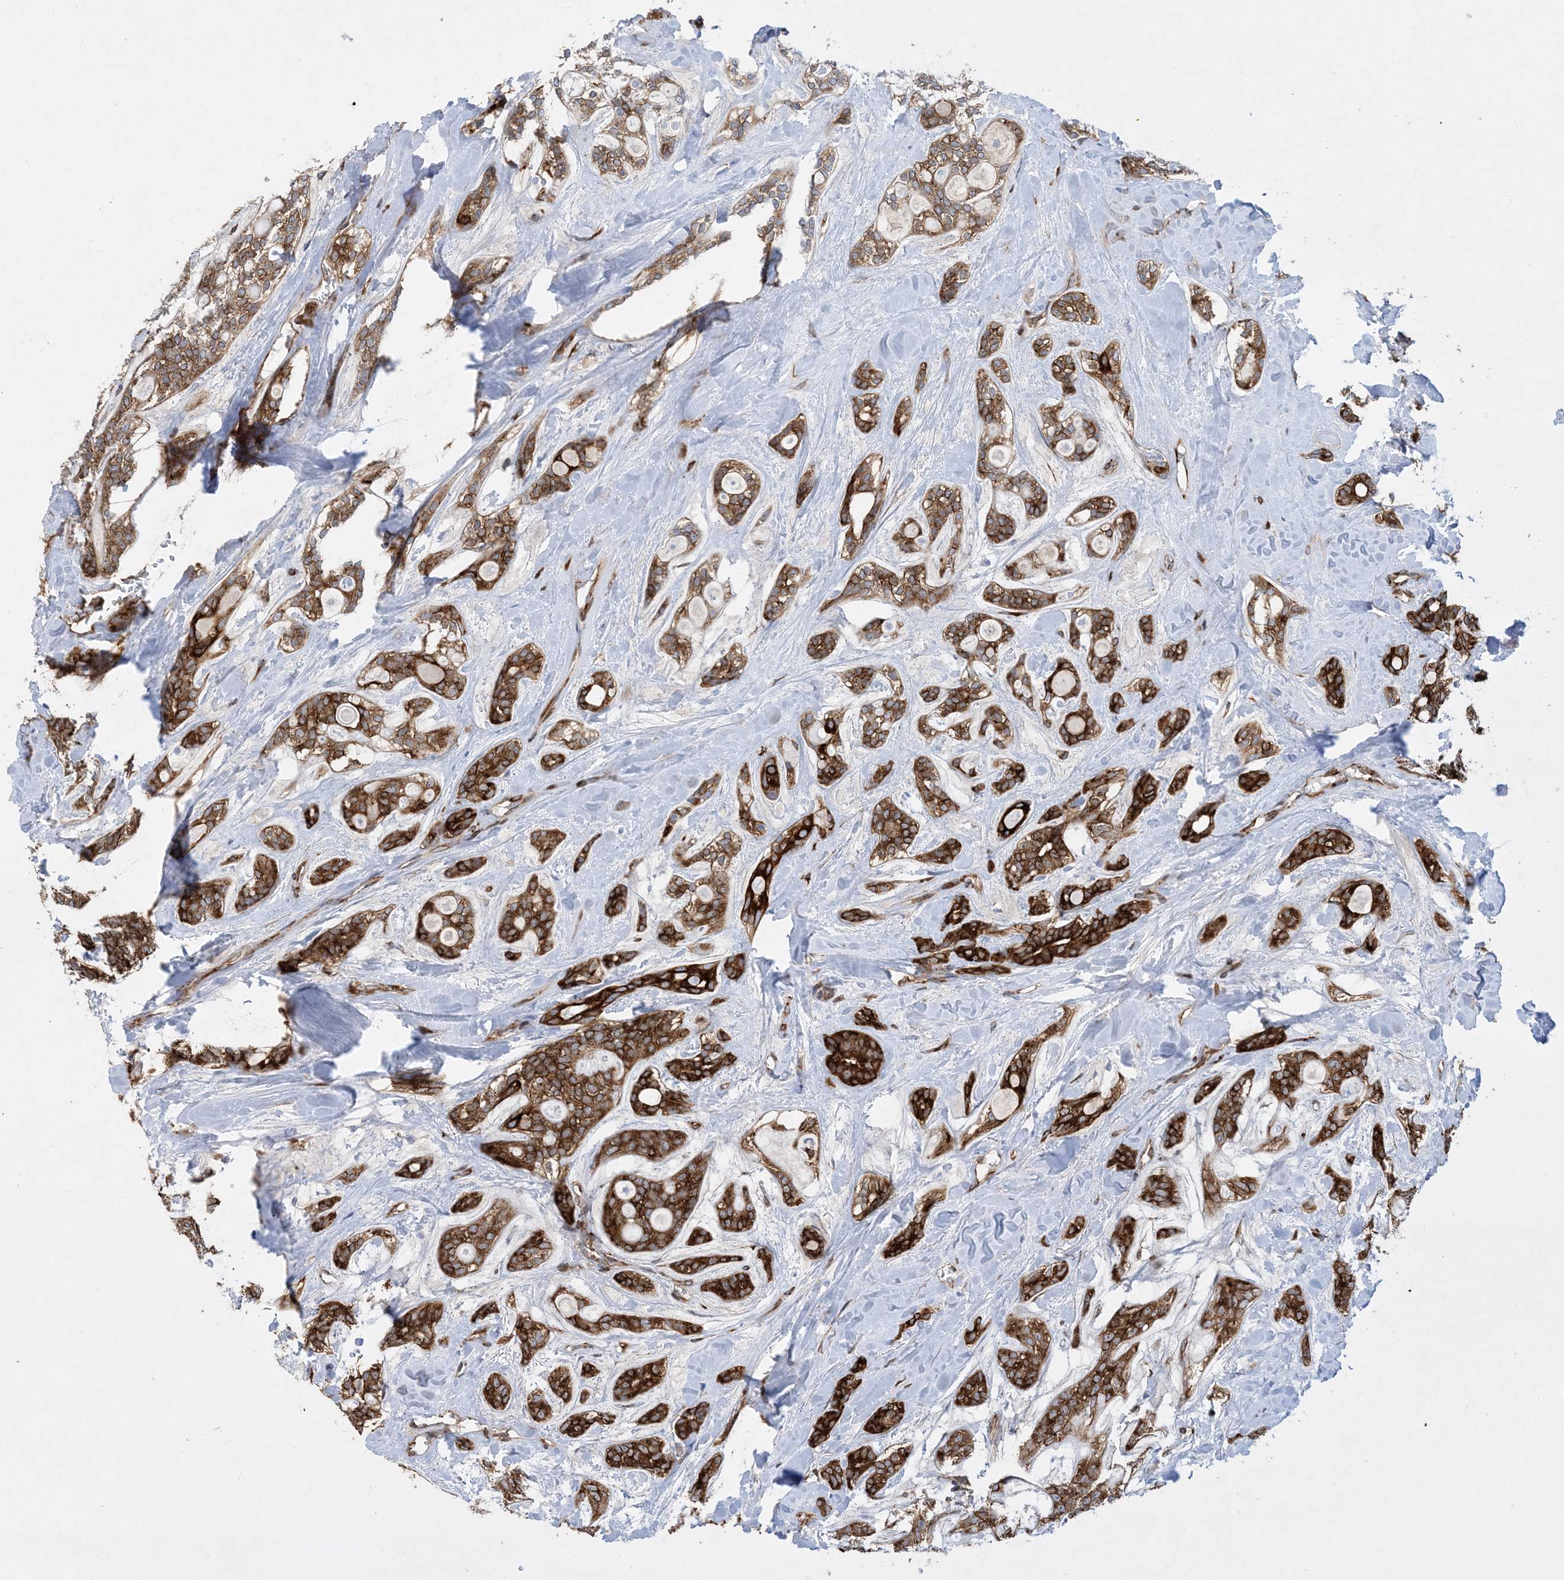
{"staining": {"intensity": "strong", "quantity": ">75%", "location": "cytoplasmic/membranous"}, "tissue": "head and neck cancer", "cell_type": "Tumor cells", "image_type": "cancer", "snomed": [{"axis": "morphology", "description": "Adenocarcinoma, NOS"}, {"axis": "topography", "description": "Head-Neck"}], "caption": "This image demonstrates immunohistochemistry staining of human adenocarcinoma (head and neck), with high strong cytoplasmic/membranous staining in about >75% of tumor cells.", "gene": "RBMS3", "patient": {"sex": "male", "age": 66}}